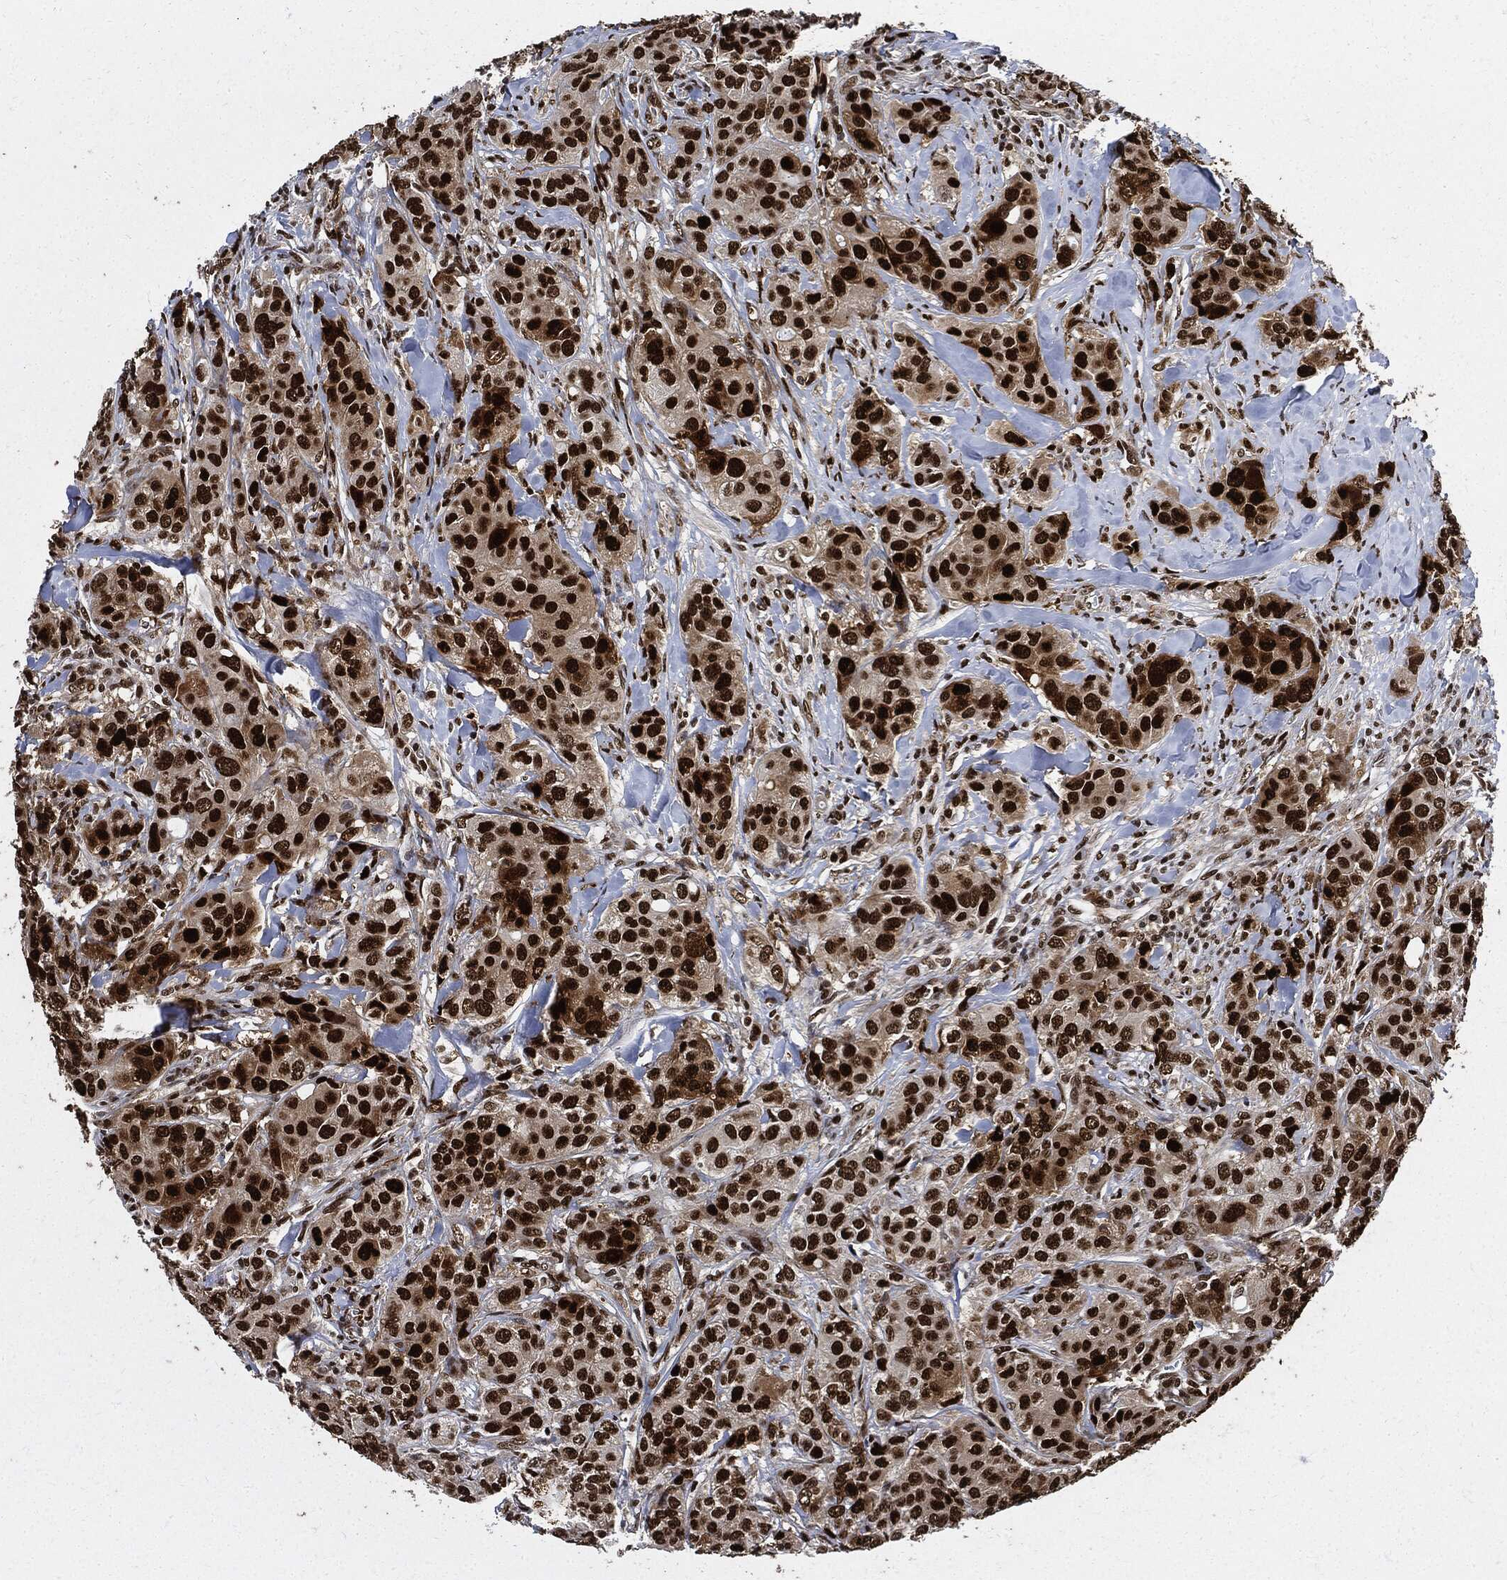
{"staining": {"intensity": "strong", "quantity": ">75%", "location": "nuclear"}, "tissue": "breast cancer", "cell_type": "Tumor cells", "image_type": "cancer", "snomed": [{"axis": "morphology", "description": "Duct carcinoma"}, {"axis": "topography", "description": "Breast"}], "caption": "Immunohistochemical staining of invasive ductal carcinoma (breast) displays high levels of strong nuclear protein expression in about >75% of tumor cells.", "gene": "PCNA", "patient": {"sex": "female", "age": 43}}